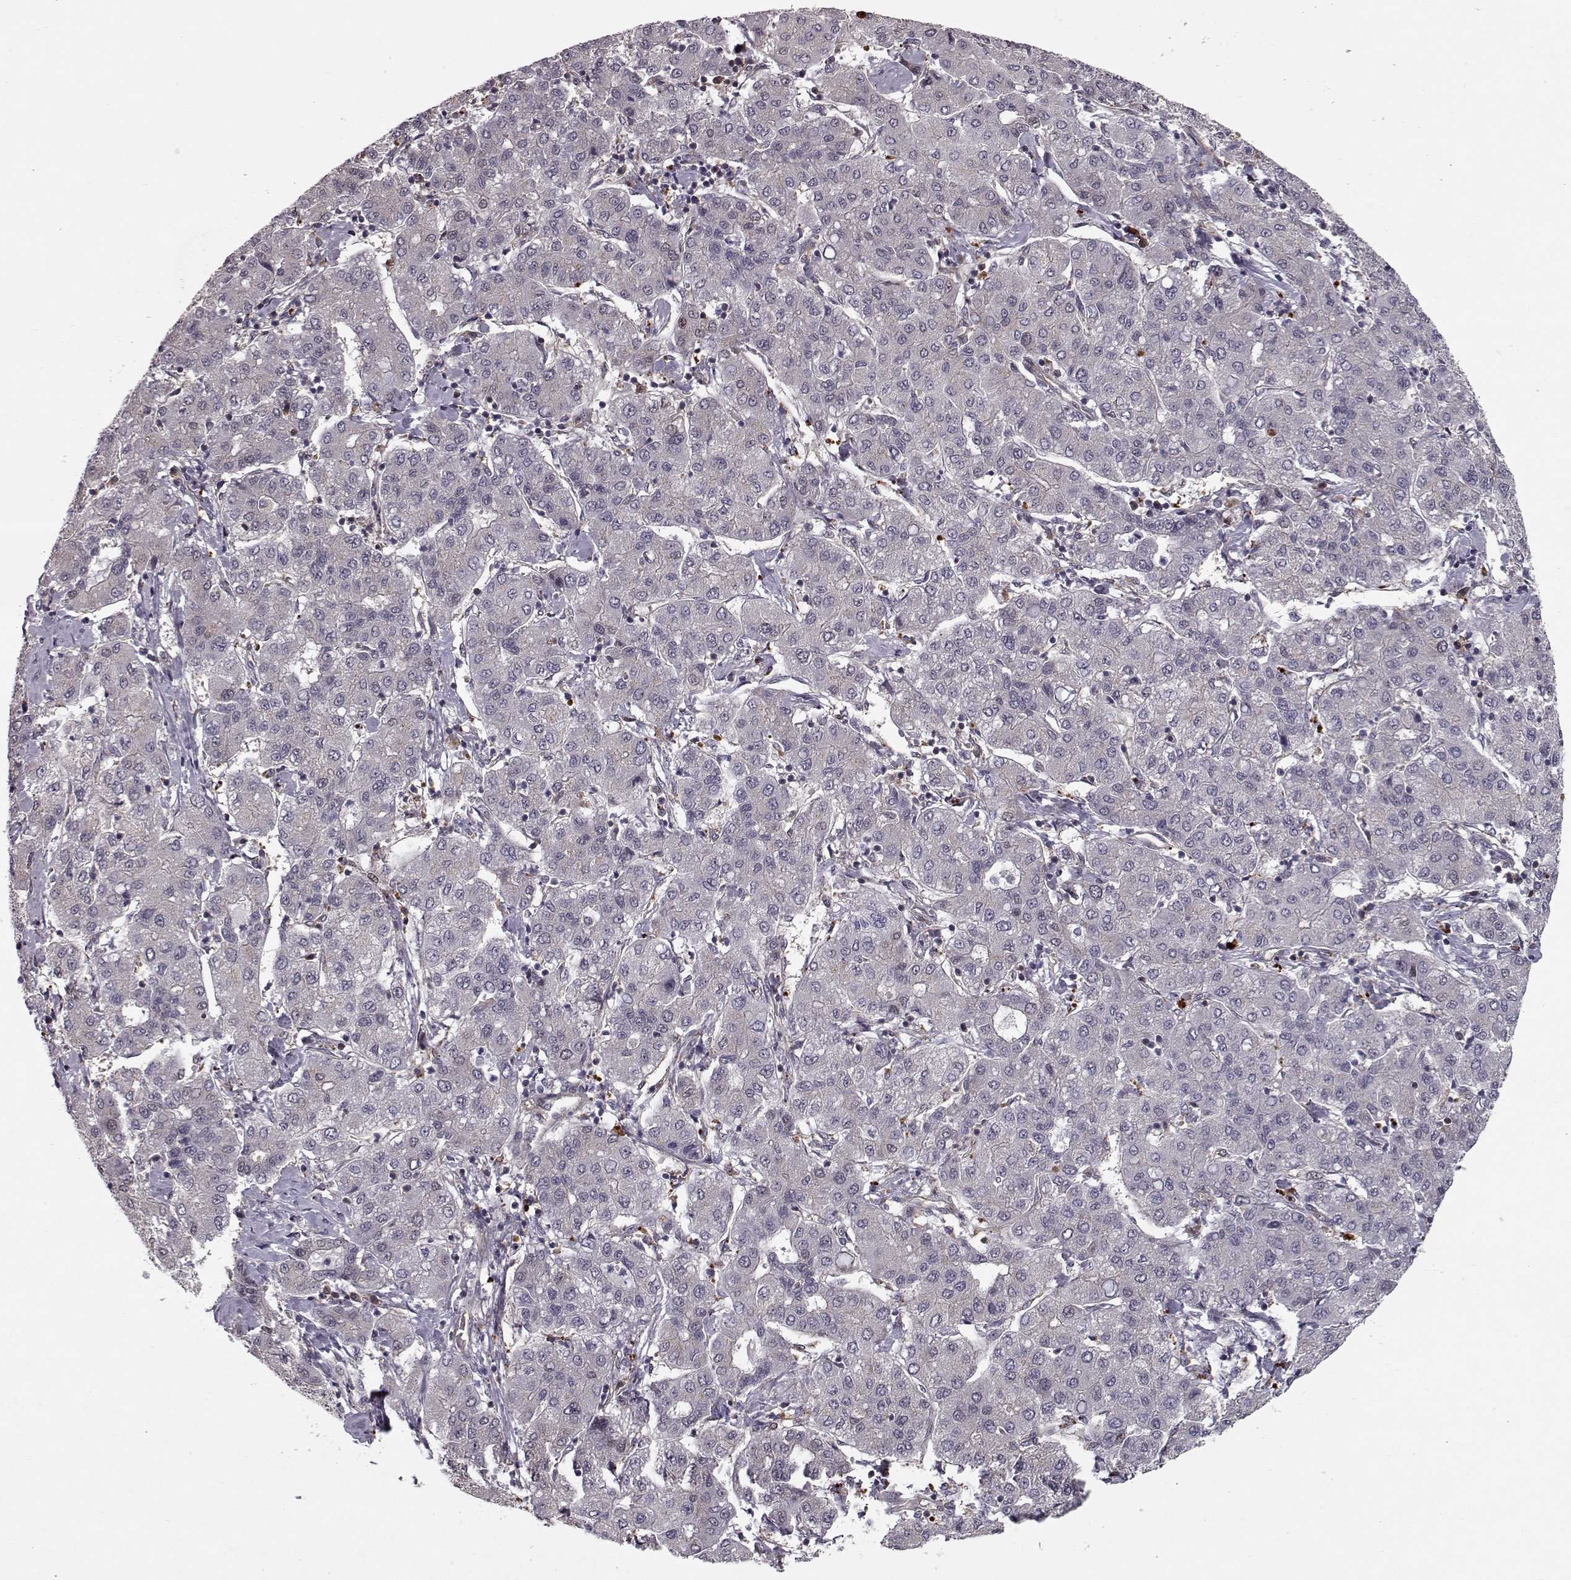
{"staining": {"intensity": "negative", "quantity": "none", "location": "none"}, "tissue": "liver cancer", "cell_type": "Tumor cells", "image_type": "cancer", "snomed": [{"axis": "morphology", "description": "Carcinoma, Hepatocellular, NOS"}, {"axis": "topography", "description": "Liver"}], "caption": "High power microscopy photomicrograph of an immunohistochemistry photomicrograph of liver hepatocellular carcinoma, revealing no significant positivity in tumor cells. Brightfield microscopy of immunohistochemistry stained with DAB (brown) and hematoxylin (blue), captured at high magnification.", "gene": "RANBP1", "patient": {"sex": "male", "age": 65}}